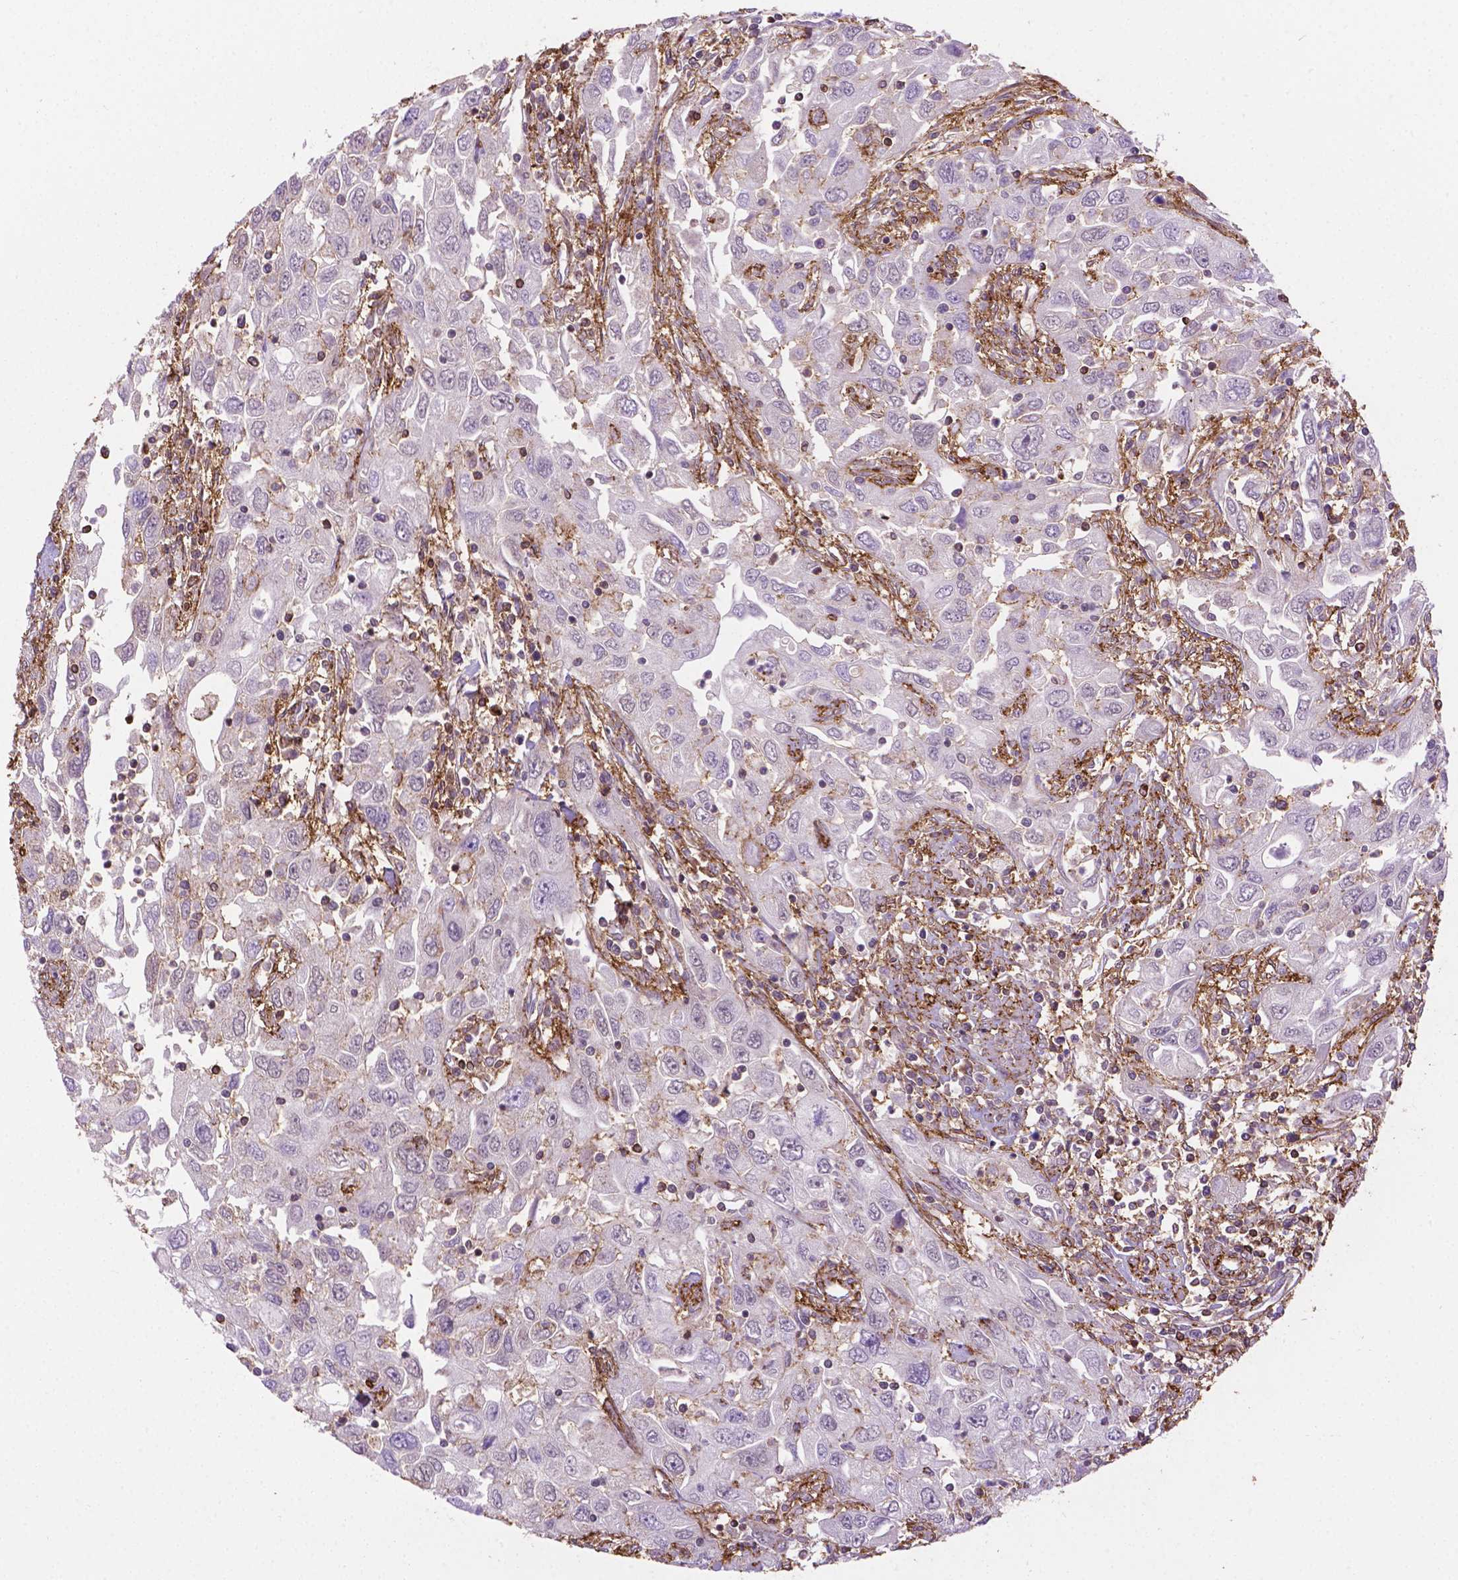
{"staining": {"intensity": "negative", "quantity": "none", "location": "none"}, "tissue": "urothelial cancer", "cell_type": "Tumor cells", "image_type": "cancer", "snomed": [{"axis": "morphology", "description": "Urothelial carcinoma, High grade"}, {"axis": "topography", "description": "Urinary bladder"}], "caption": "Urothelial carcinoma (high-grade) stained for a protein using IHC displays no expression tumor cells.", "gene": "ACAD10", "patient": {"sex": "male", "age": 76}}